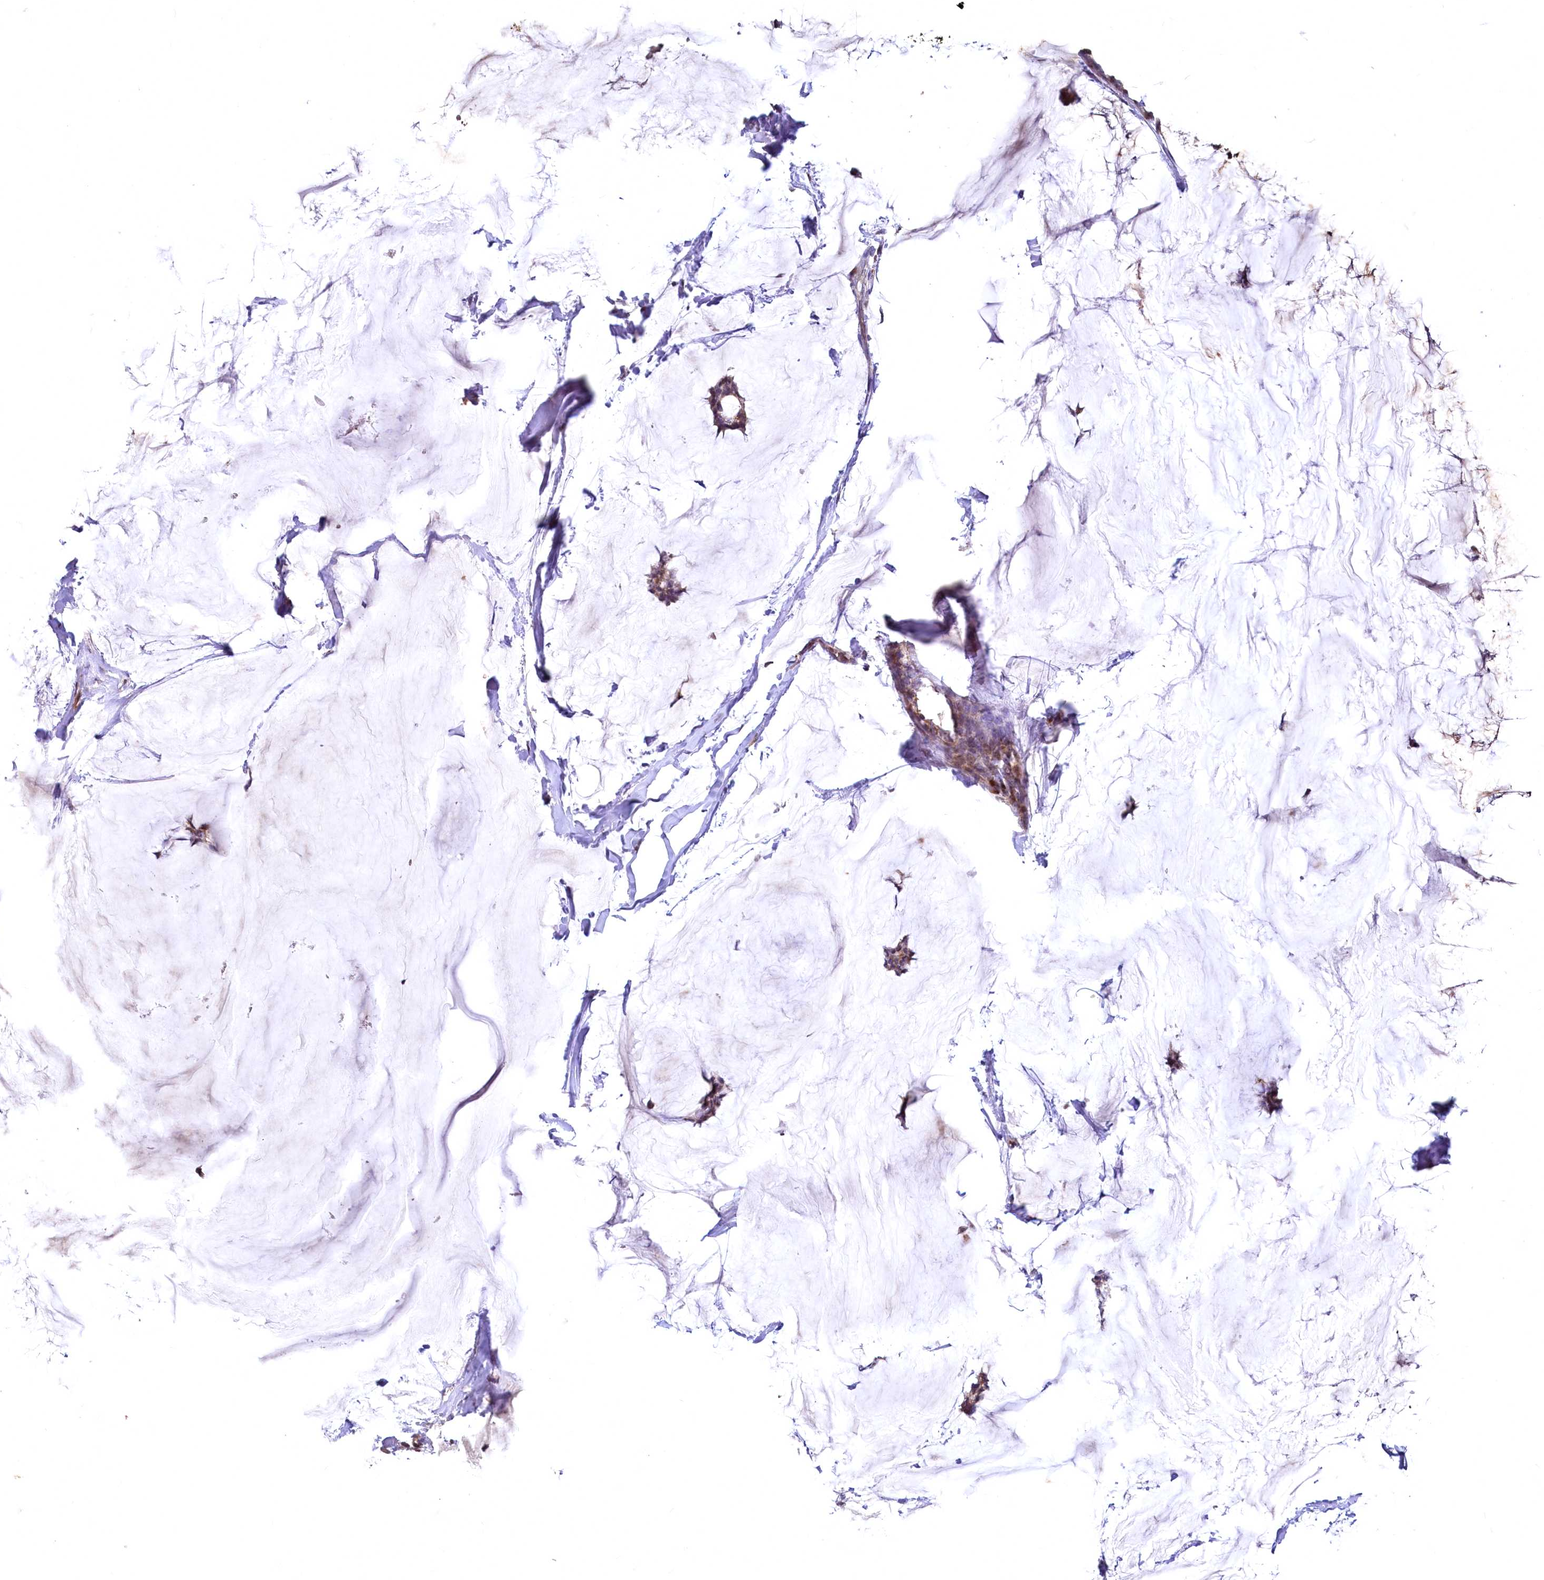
{"staining": {"intensity": "moderate", "quantity": ">75%", "location": "cytoplasmic/membranous"}, "tissue": "breast cancer", "cell_type": "Tumor cells", "image_type": "cancer", "snomed": [{"axis": "morphology", "description": "Duct carcinoma"}, {"axis": "topography", "description": "Breast"}], "caption": "Immunohistochemical staining of breast cancer (intraductal carcinoma) shows medium levels of moderate cytoplasmic/membranous staining in about >75% of tumor cells.", "gene": "SPTA1", "patient": {"sex": "female", "age": 93}}